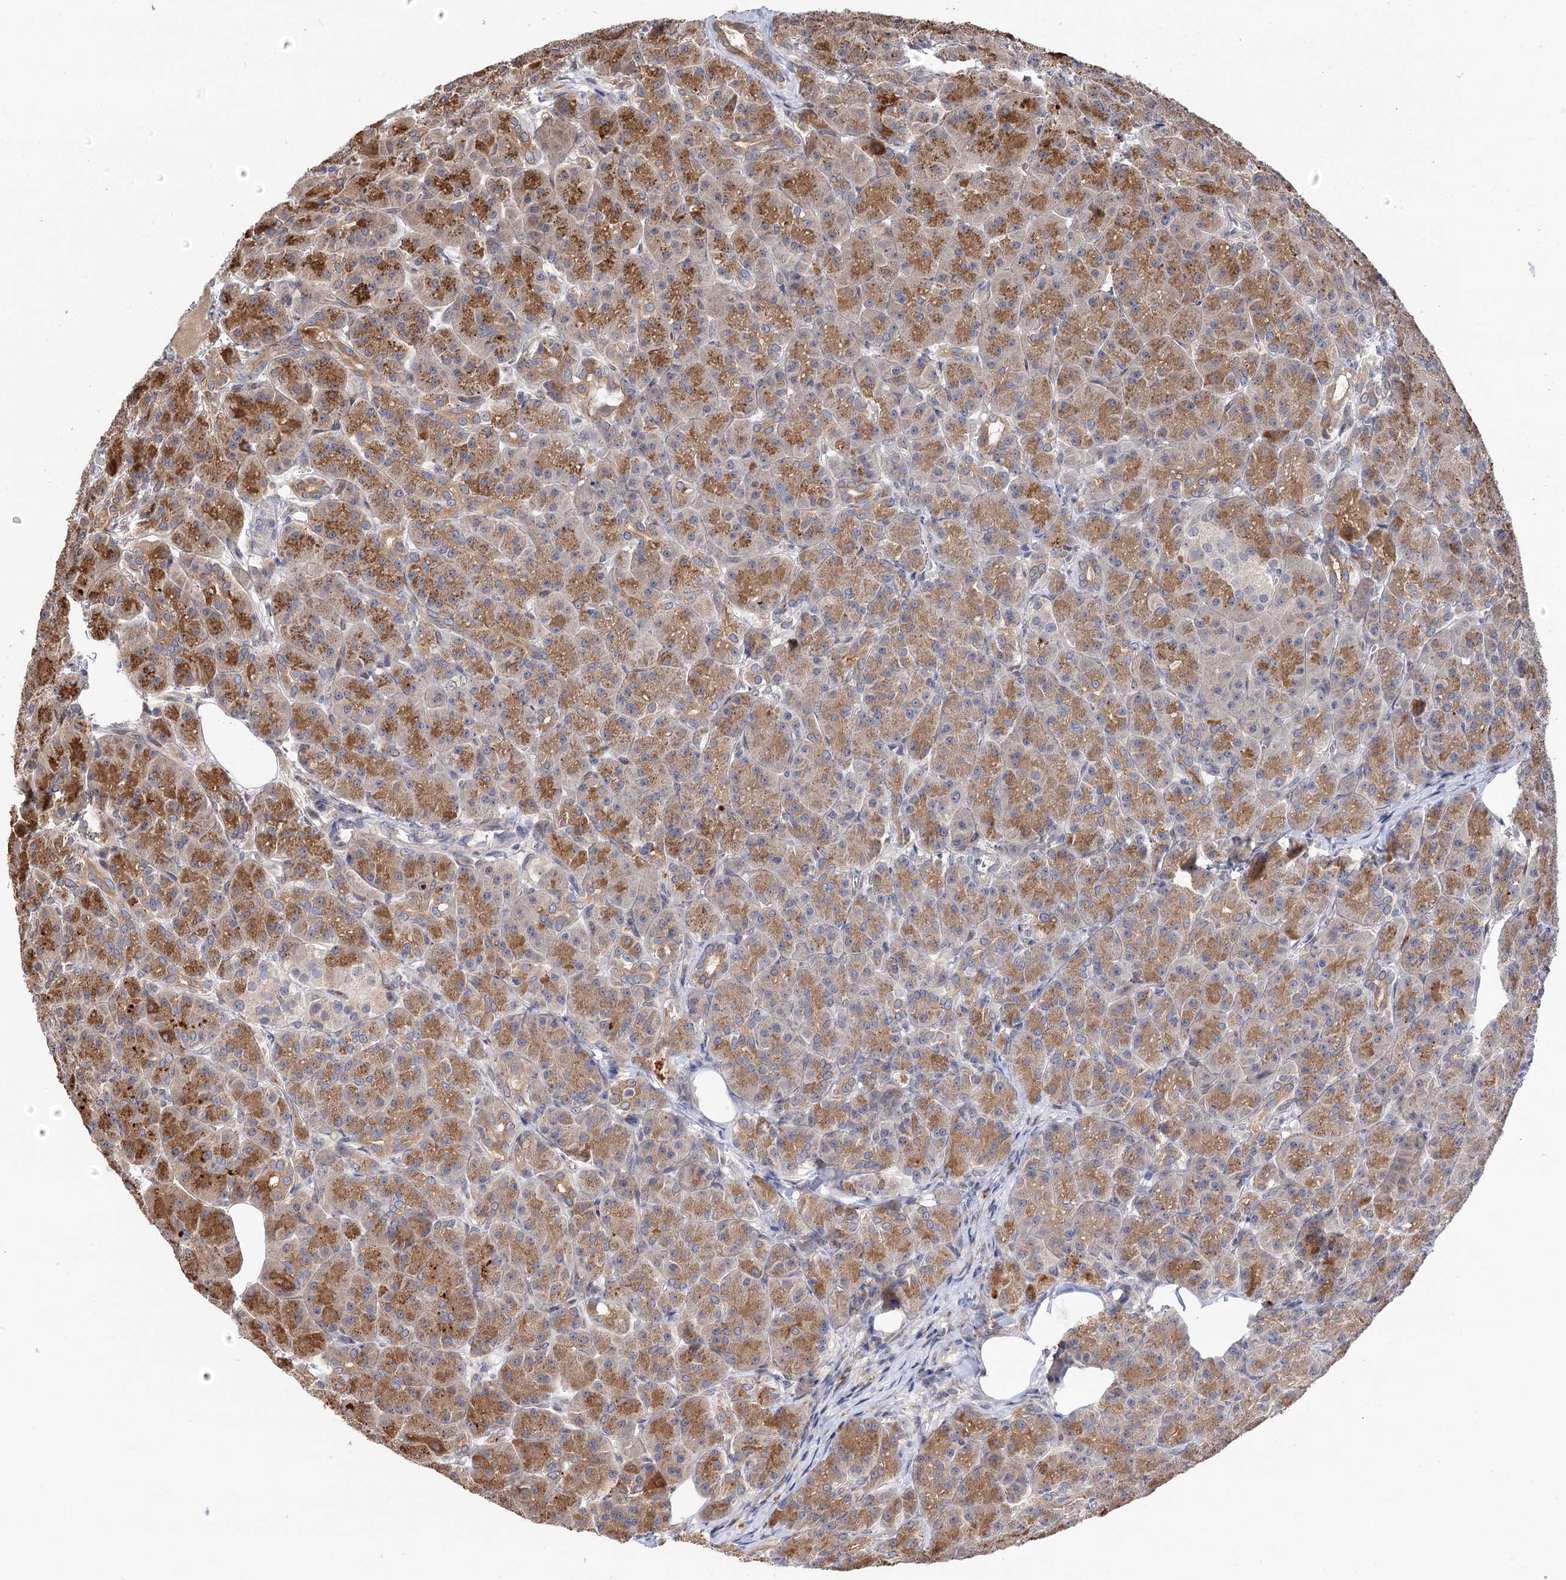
{"staining": {"intensity": "moderate", "quantity": ">75%", "location": "cytoplasmic/membranous"}, "tissue": "pancreas", "cell_type": "Exocrine glandular cells", "image_type": "normal", "snomed": [{"axis": "morphology", "description": "Normal tissue, NOS"}, {"axis": "topography", "description": "Pancreas"}], "caption": "Brown immunohistochemical staining in benign pancreas demonstrates moderate cytoplasmic/membranous staining in approximately >75% of exocrine glandular cells.", "gene": "FBXW8", "patient": {"sex": "male", "age": 63}}